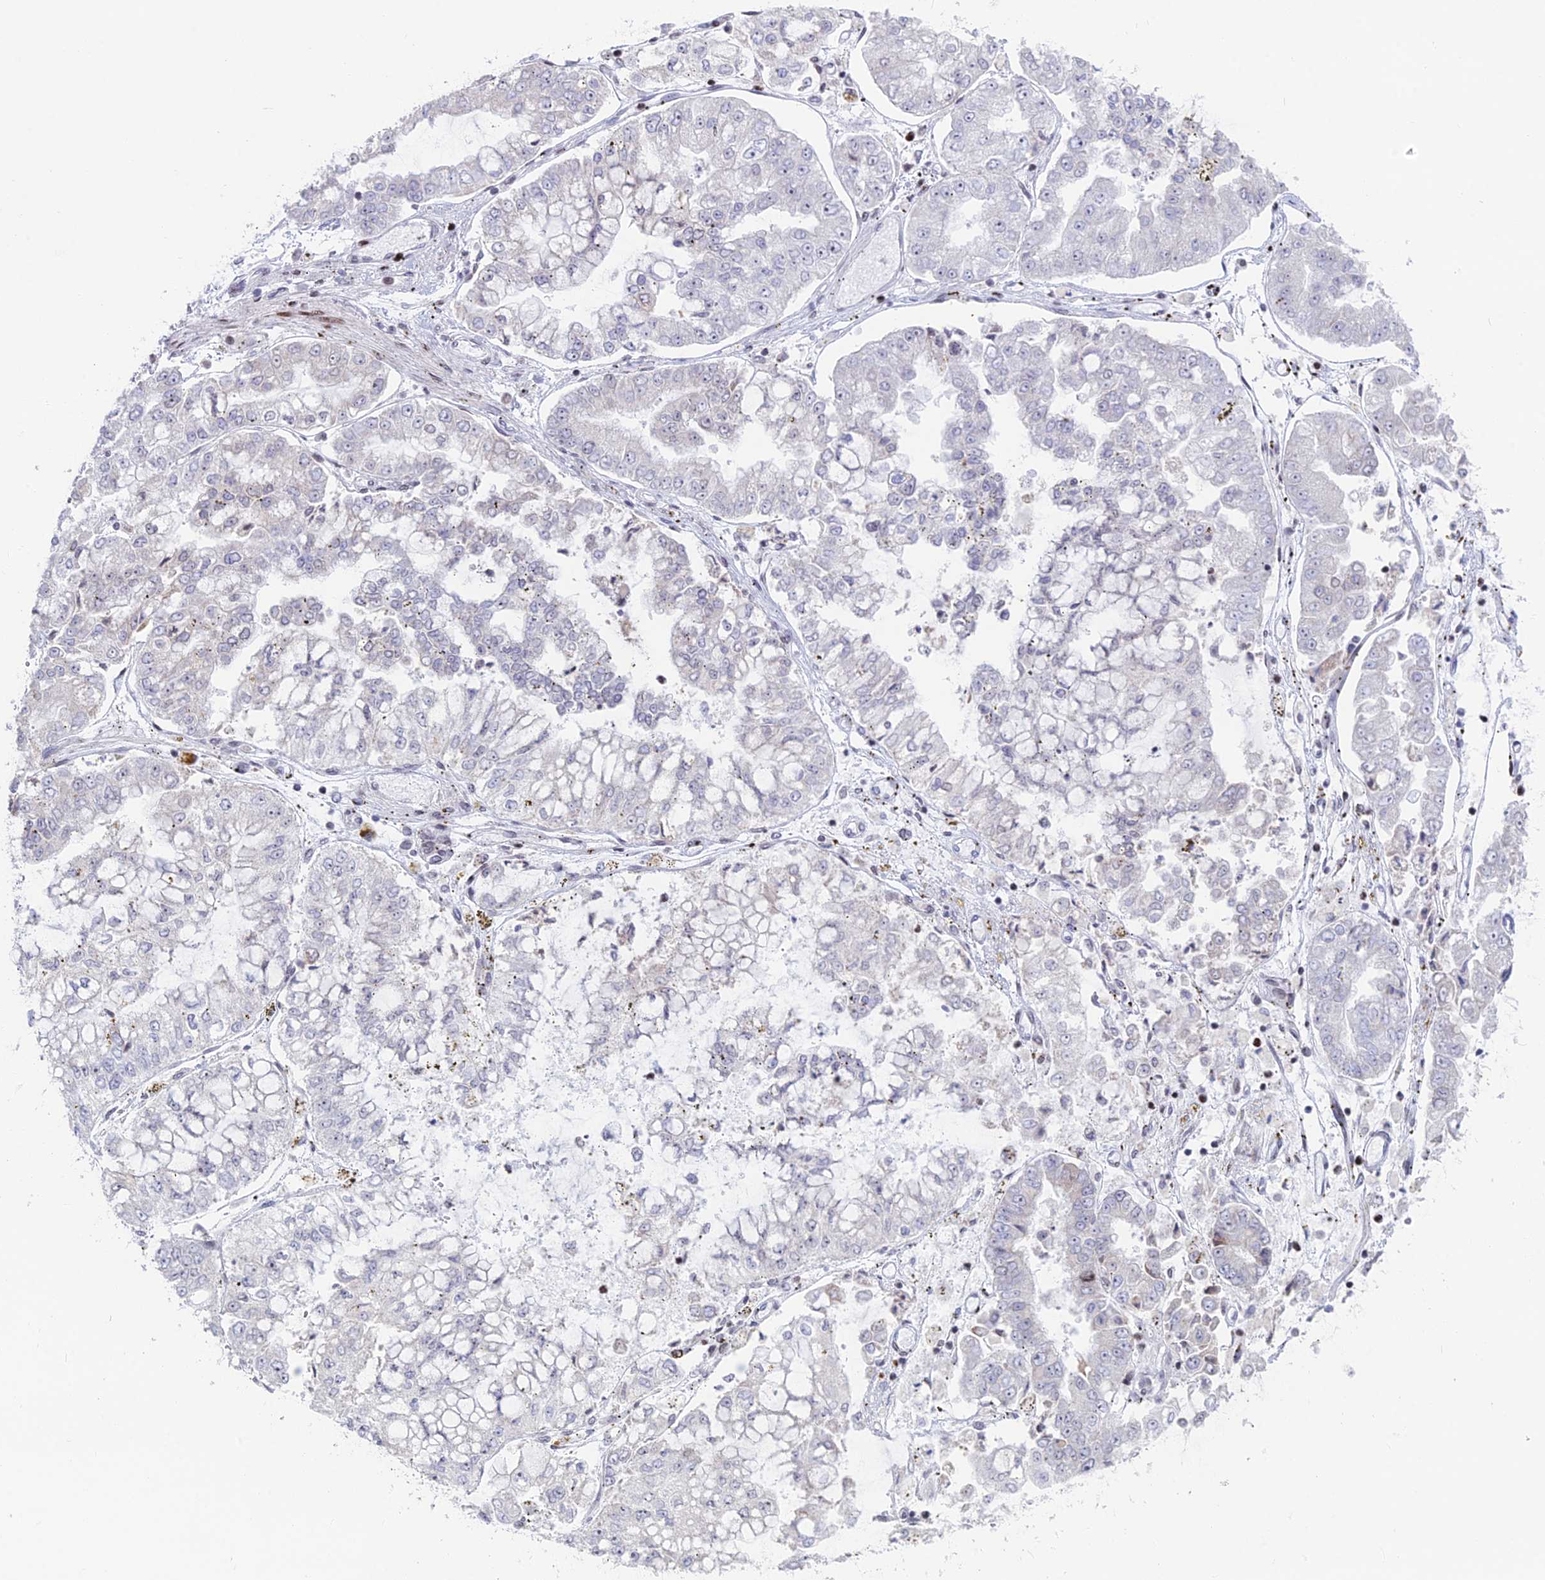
{"staining": {"intensity": "negative", "quantity": "none", "location": "none"}, "tissue": "stomach cancer", "cell_type": "Tumor cells", "image_type": "cancer", "snomed": [{"axis": "morphology", "description": "Adenocarcinoma, NOS"}, {"axis": "topography", "description": "Stomach"}], "caption": "High magnification brightfield microscopy of stomach cancer (adenocarcinoma) stained with DAB (brown) and counterstained with hematoxylin (blue): tumor cells show no significant expression.", "gene": "CERS6", "patient": {"sex": "male", "age": 76}}